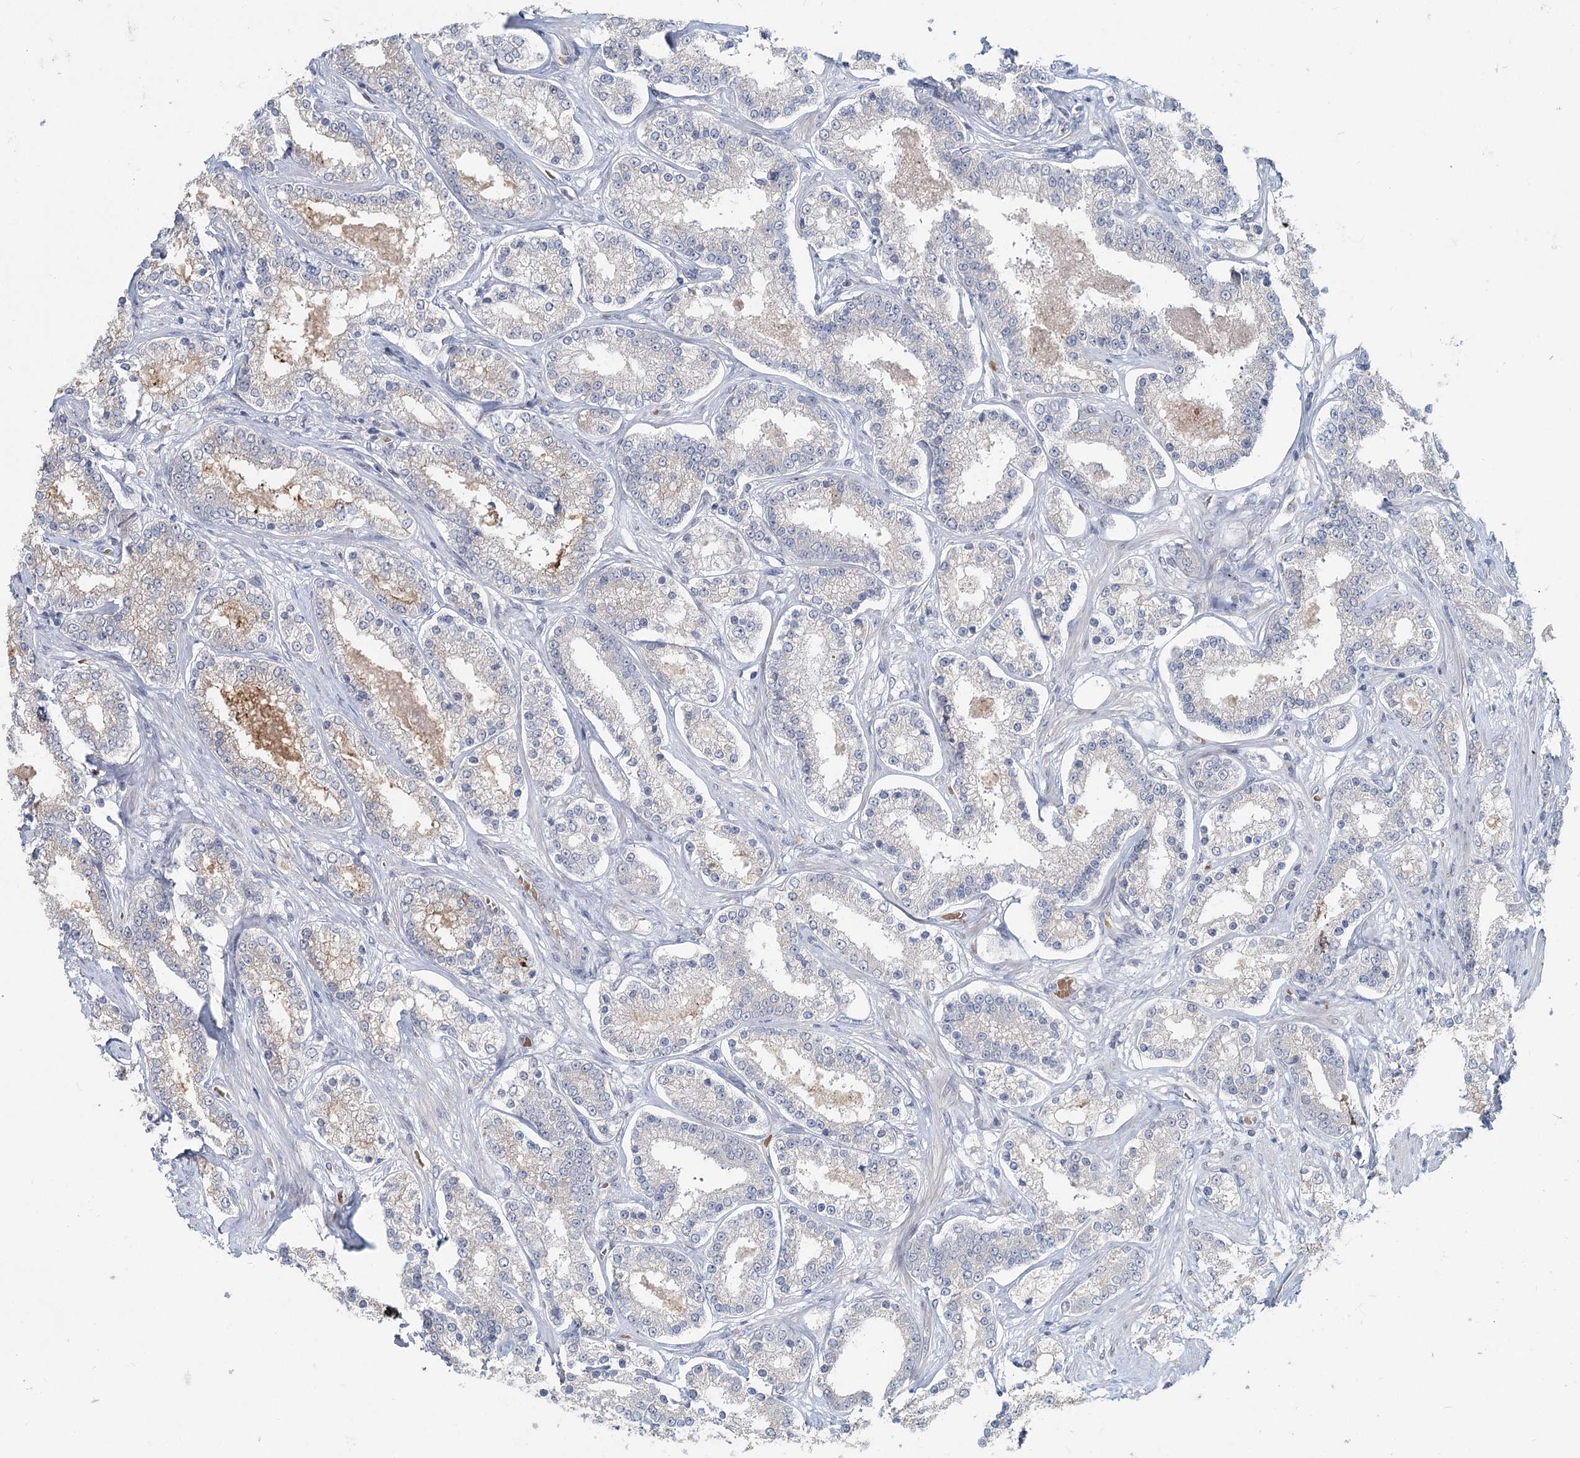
{"staining": {"intensity": "negative", "quantity": "none", "location": "none"}, "tissue": "prostate cancer", "cell_type": "Tumor cells", "image_type": "cancer", "snomed": [{"axis": "morphology", "description": "Normal tissue, NOS"}, {"axis": "morphology", "description": "Adenocarcinoma, High grade"}, {"axis": "topography", "description": "Prostate"}], "caption": "Prostate cancer (adenocarcinoma (high-grade)) was stained to show a protein in brown. There is no significant expression in tumor cells. The staining was performed using DAB to visualize the protein expression in brown, while the nuclei were stained in blue with hematoxylin (Magnification: 20x).", "gene": "FBXO7", "patient": {"sex": "male", "age": 83}}